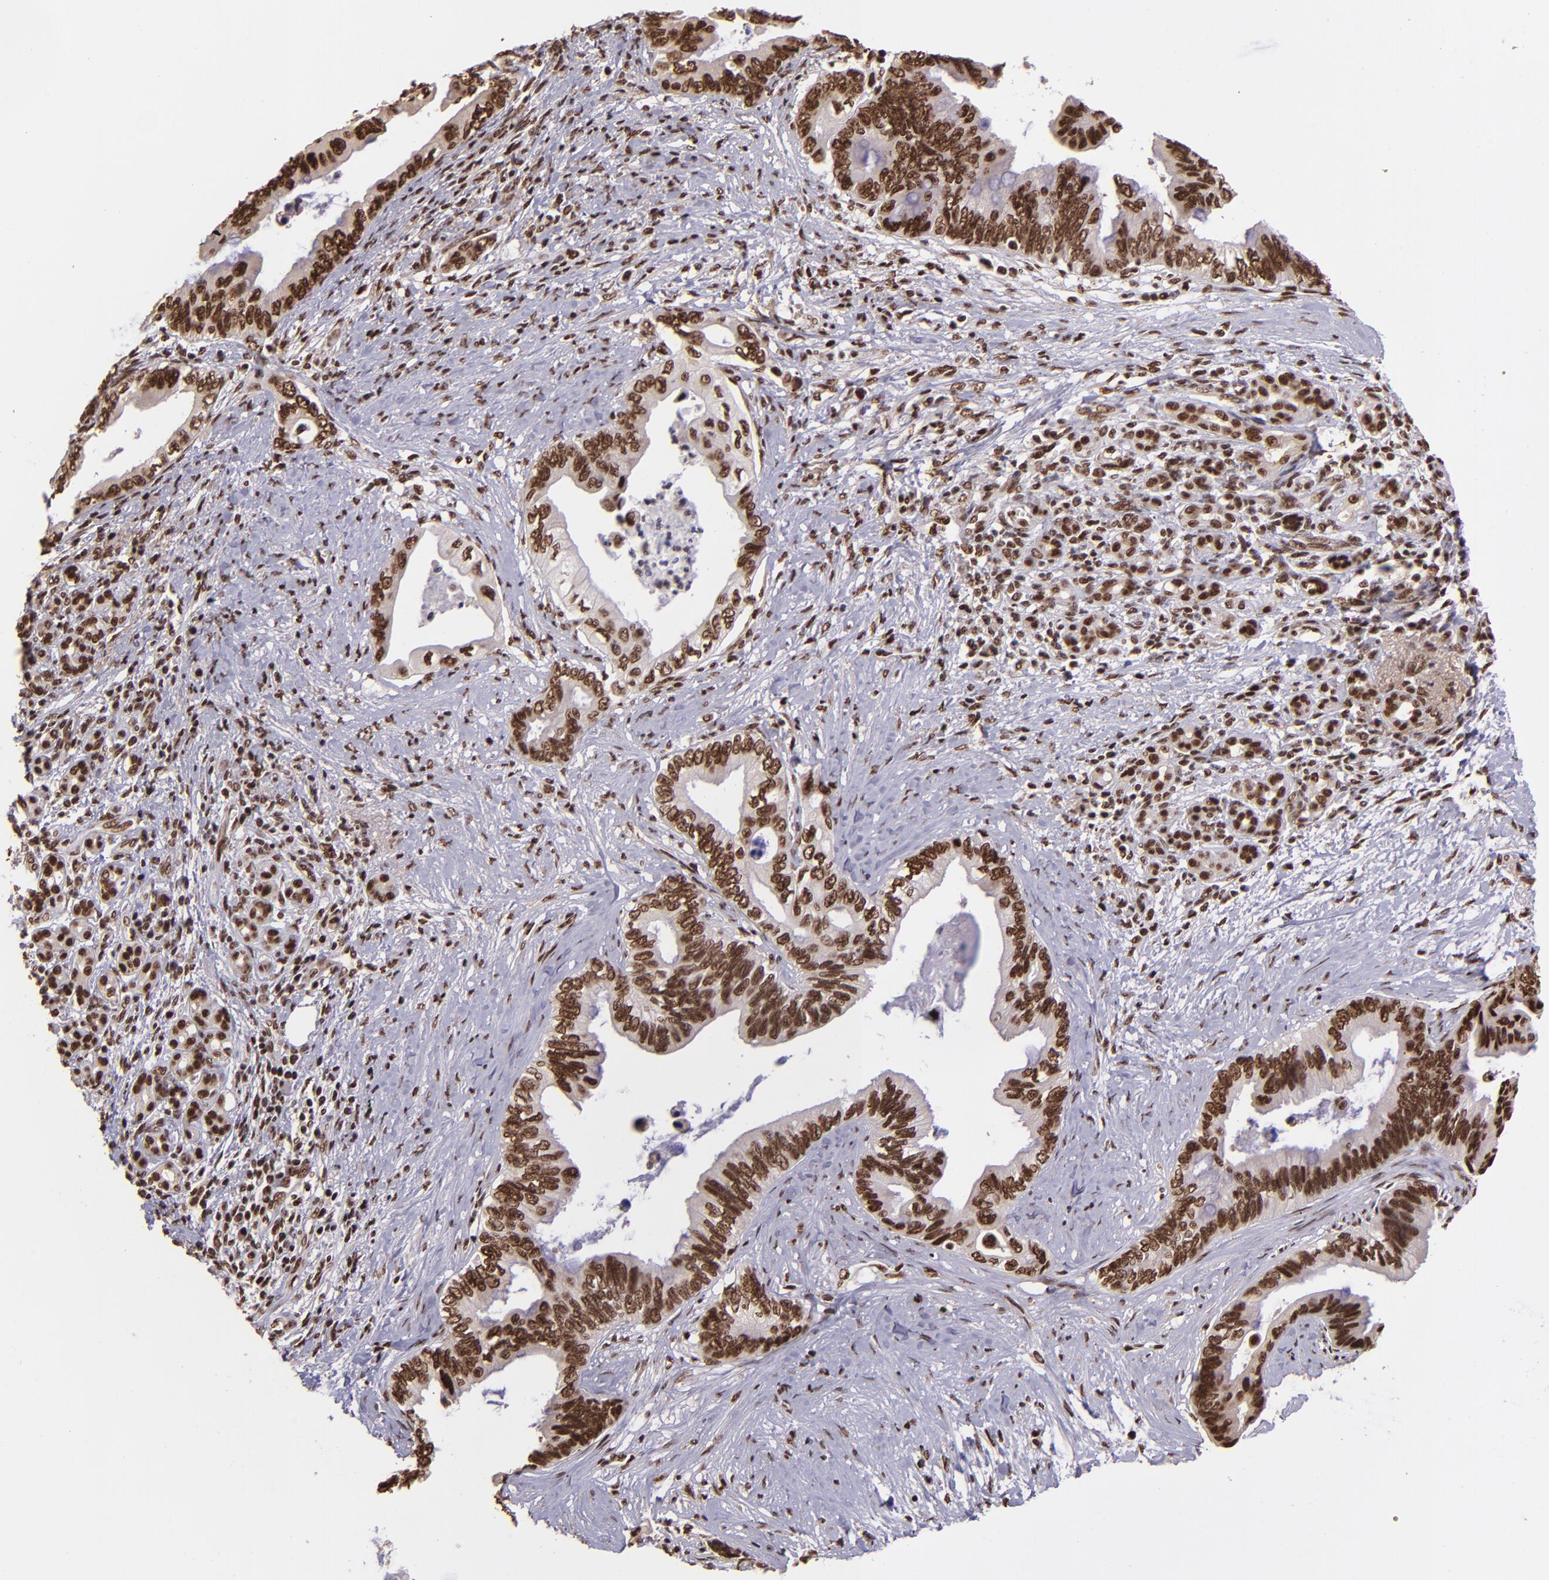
{"staining": {"intensity": "strong", "quantity": ">75%", "location": "nuclear"}, "tissue": "pancreatic cancer", "cell_type": "Tumor cells", "image_type": "cancer", "snomed": [{"axis": "morphology", "description": "Adenocarcinoma, NOS"}, {"axis": "topography", "description": "Pancreas"}], "caption": "Brown immunohistochemical staining in human pancreatic cancer (adenocarcinoma) reveals strong nuclear expression in about >75% of tumor cells. (DAB = brown stain, brightfield microscopy at high magnification).", "gene": "PQBP1", "patient": {"sex": "female", "age": 66}}